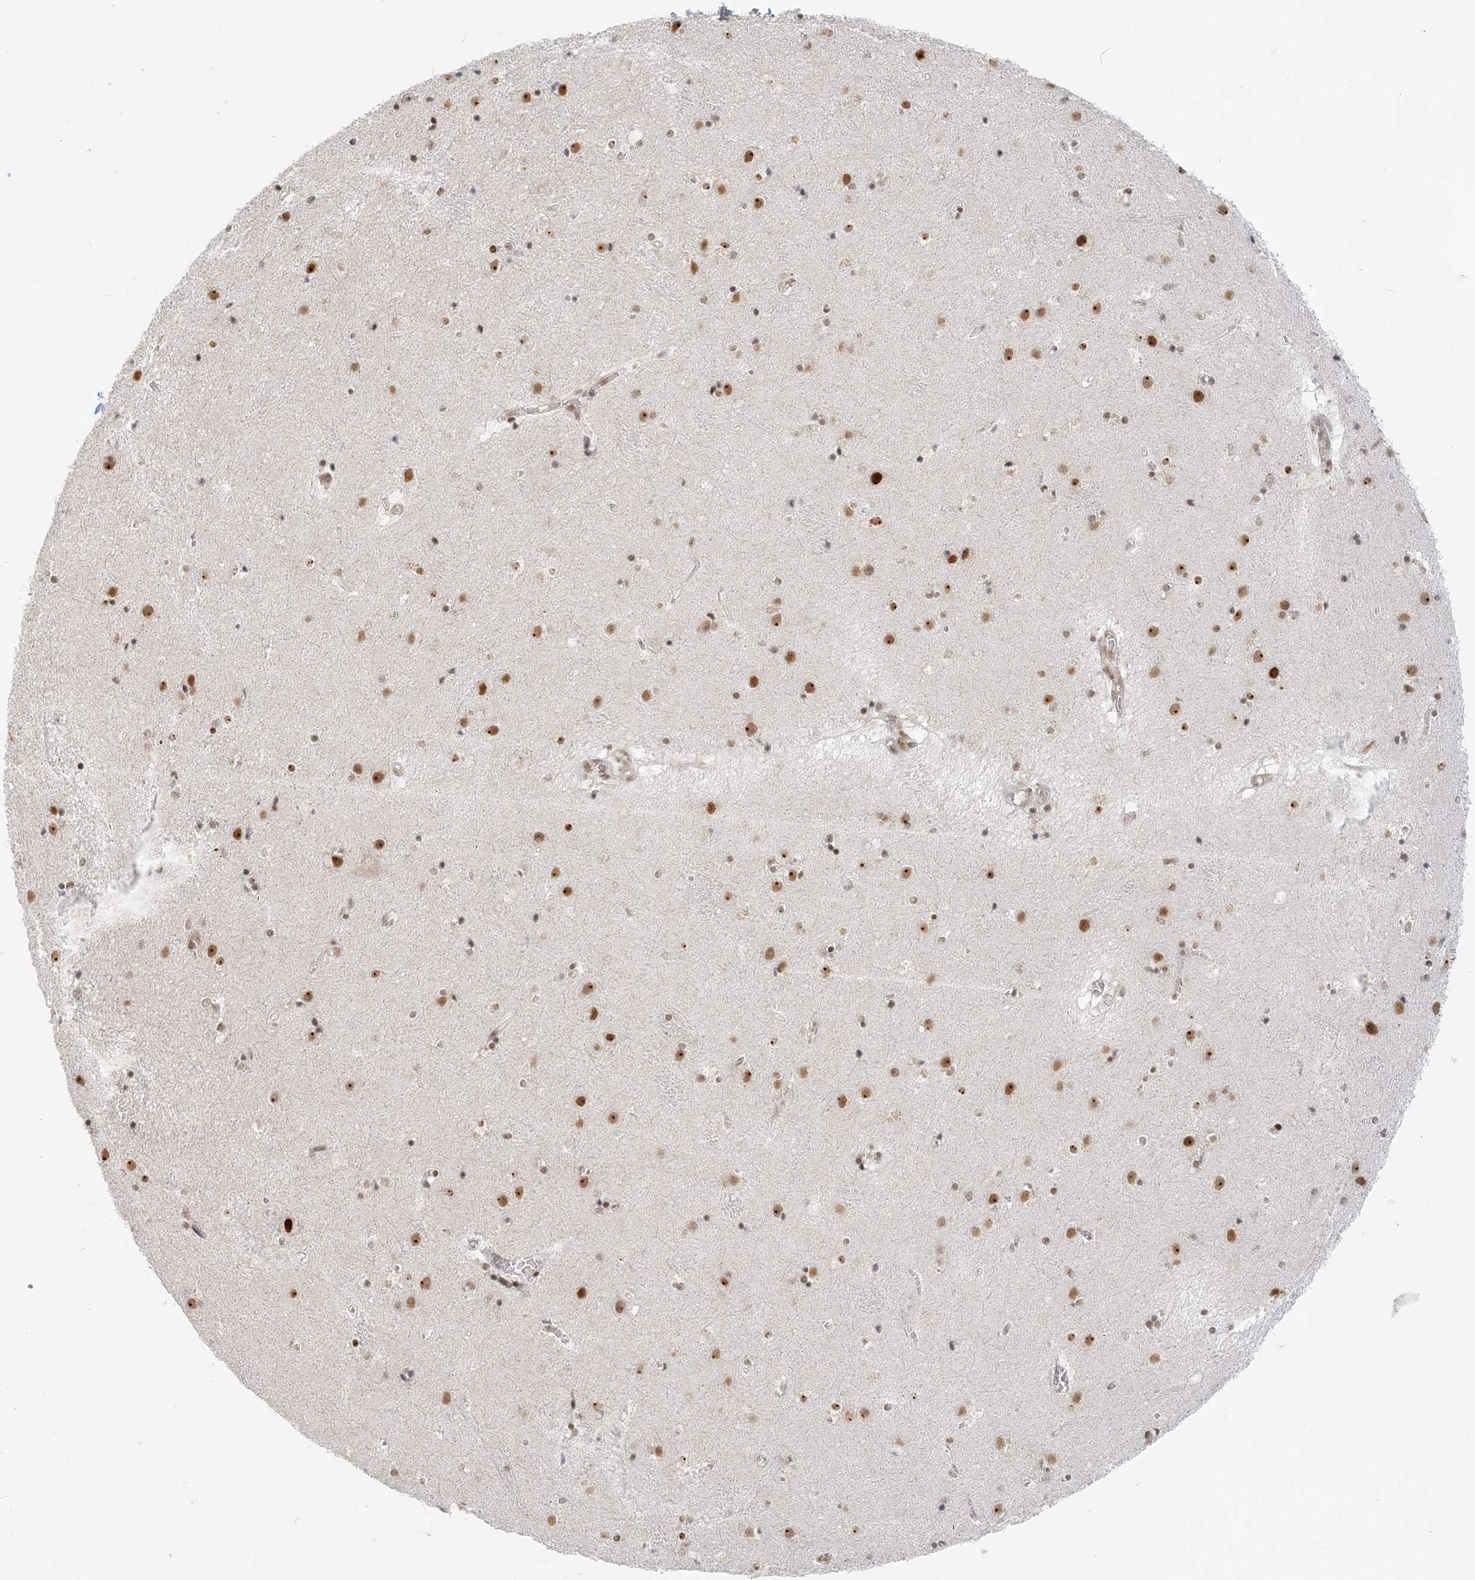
{"staining": {"intensity": "moderate", "quantity": "25%-75%", "location": "nuclear"}, "tissue": "caudate", "cell_type": "Glial cells", "image_type": "normal", "snomed": [{"axis": "morphology", "description": "Normal tissue, NOS"}, {"axis": "topography", "description": "Lateral ventricle wall"}], "caption": "The immunohistochemical stain labels moderate nuclear staining in glial cells of normal caudate.", "gene": "BAZ1B", "patient": {"sex": "male", "age": 70}}